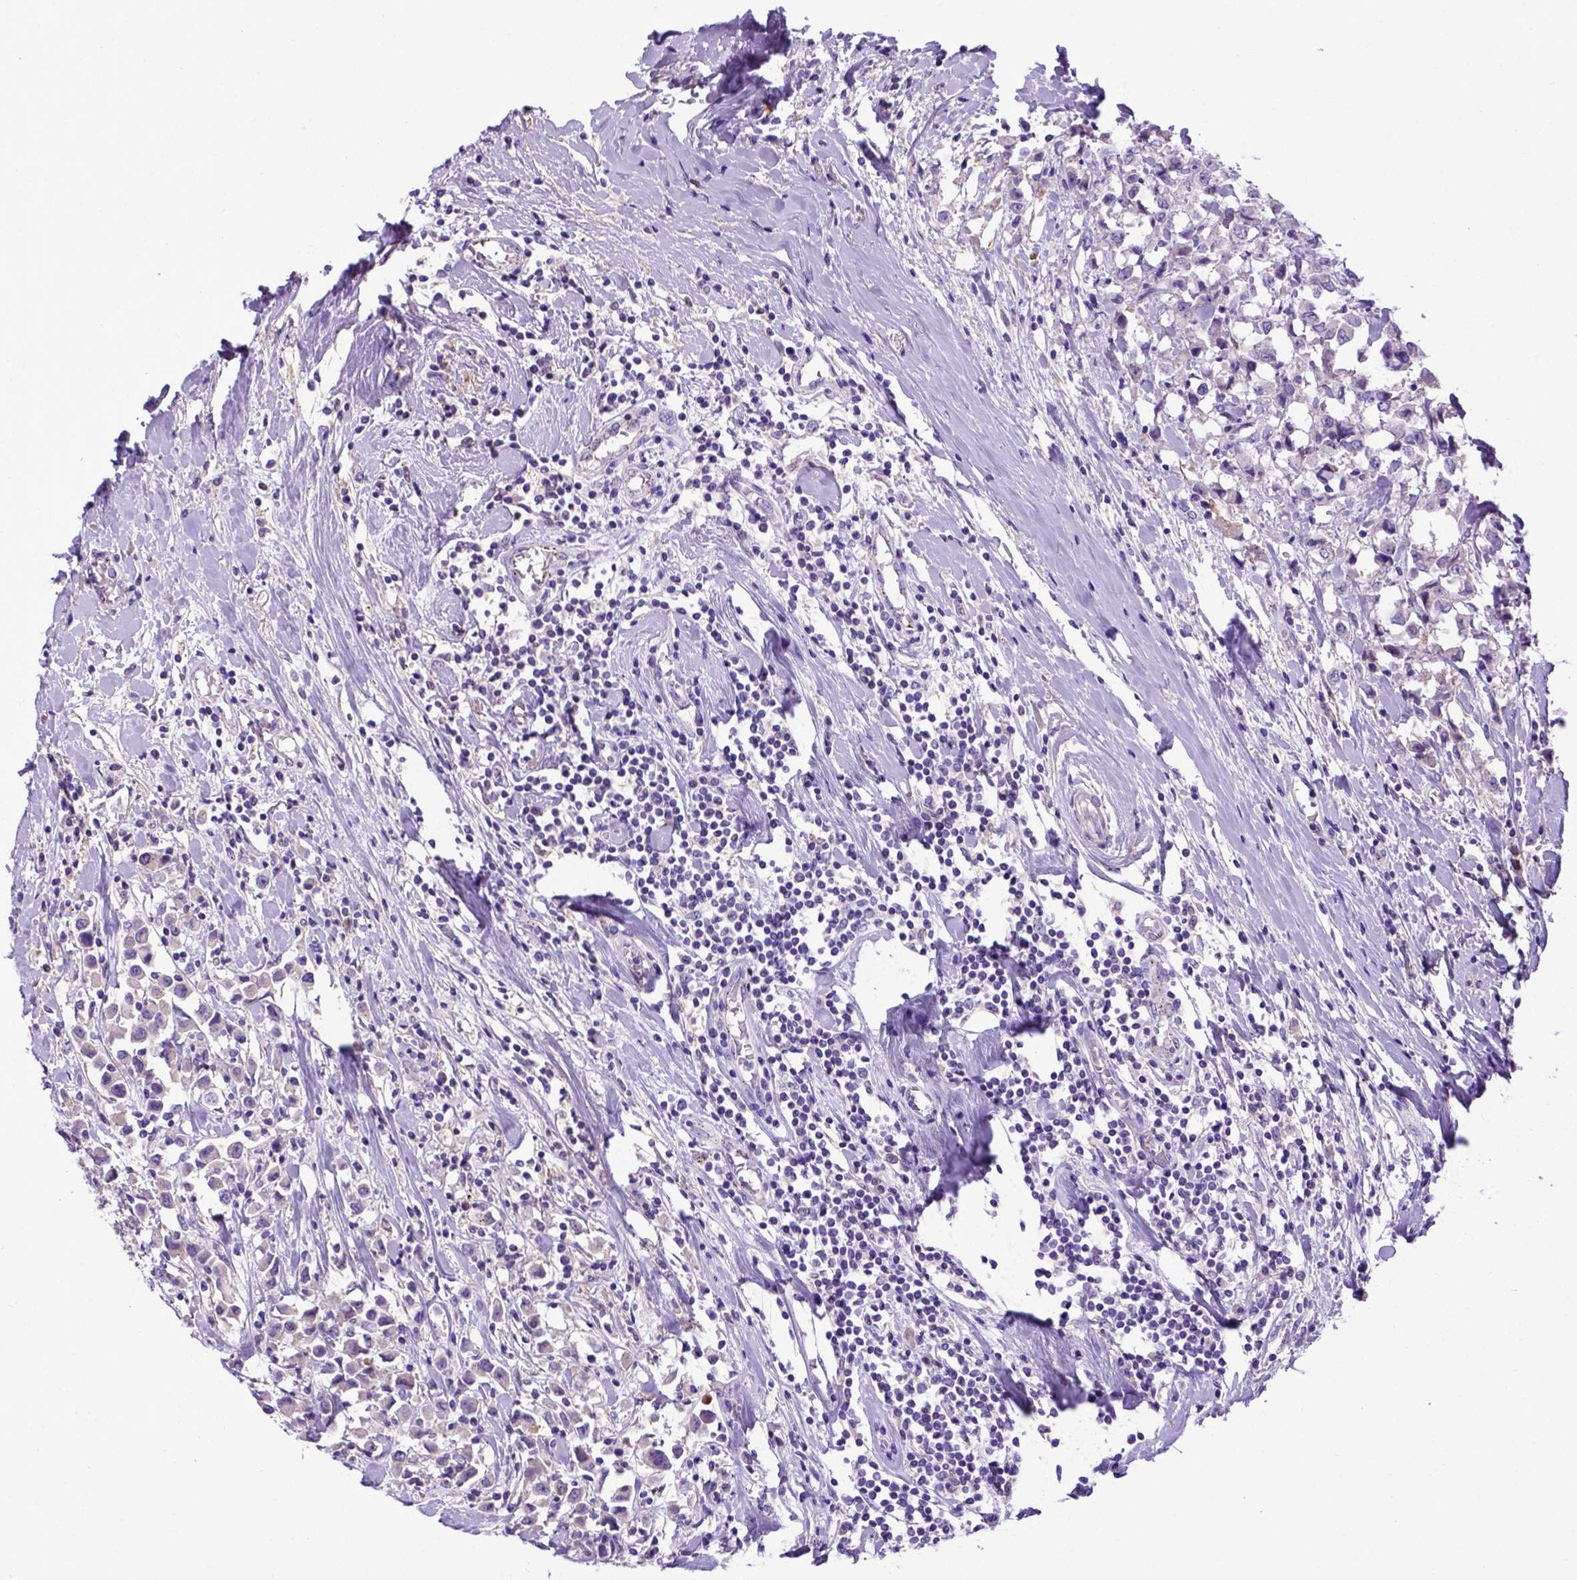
{"staining": {"intensity": "negative", "quantity": "none", "location": "none"}, "tissue": "breast cancer", "cell_type": "Tumor cells", "image_type": "cancer", "snomed": [{"axis": "morphology", "description": "Duct carcinoma"}, {"axis": "topography", "description": "Breast"}], "caption": "DAB immunohistochemical staining of breast cancer (infiltrating ductal carcinoma) reveals no significant expression in tumor cells.", "gene": "ADAM12", "patient": {"sex": "female", "age": 61}}